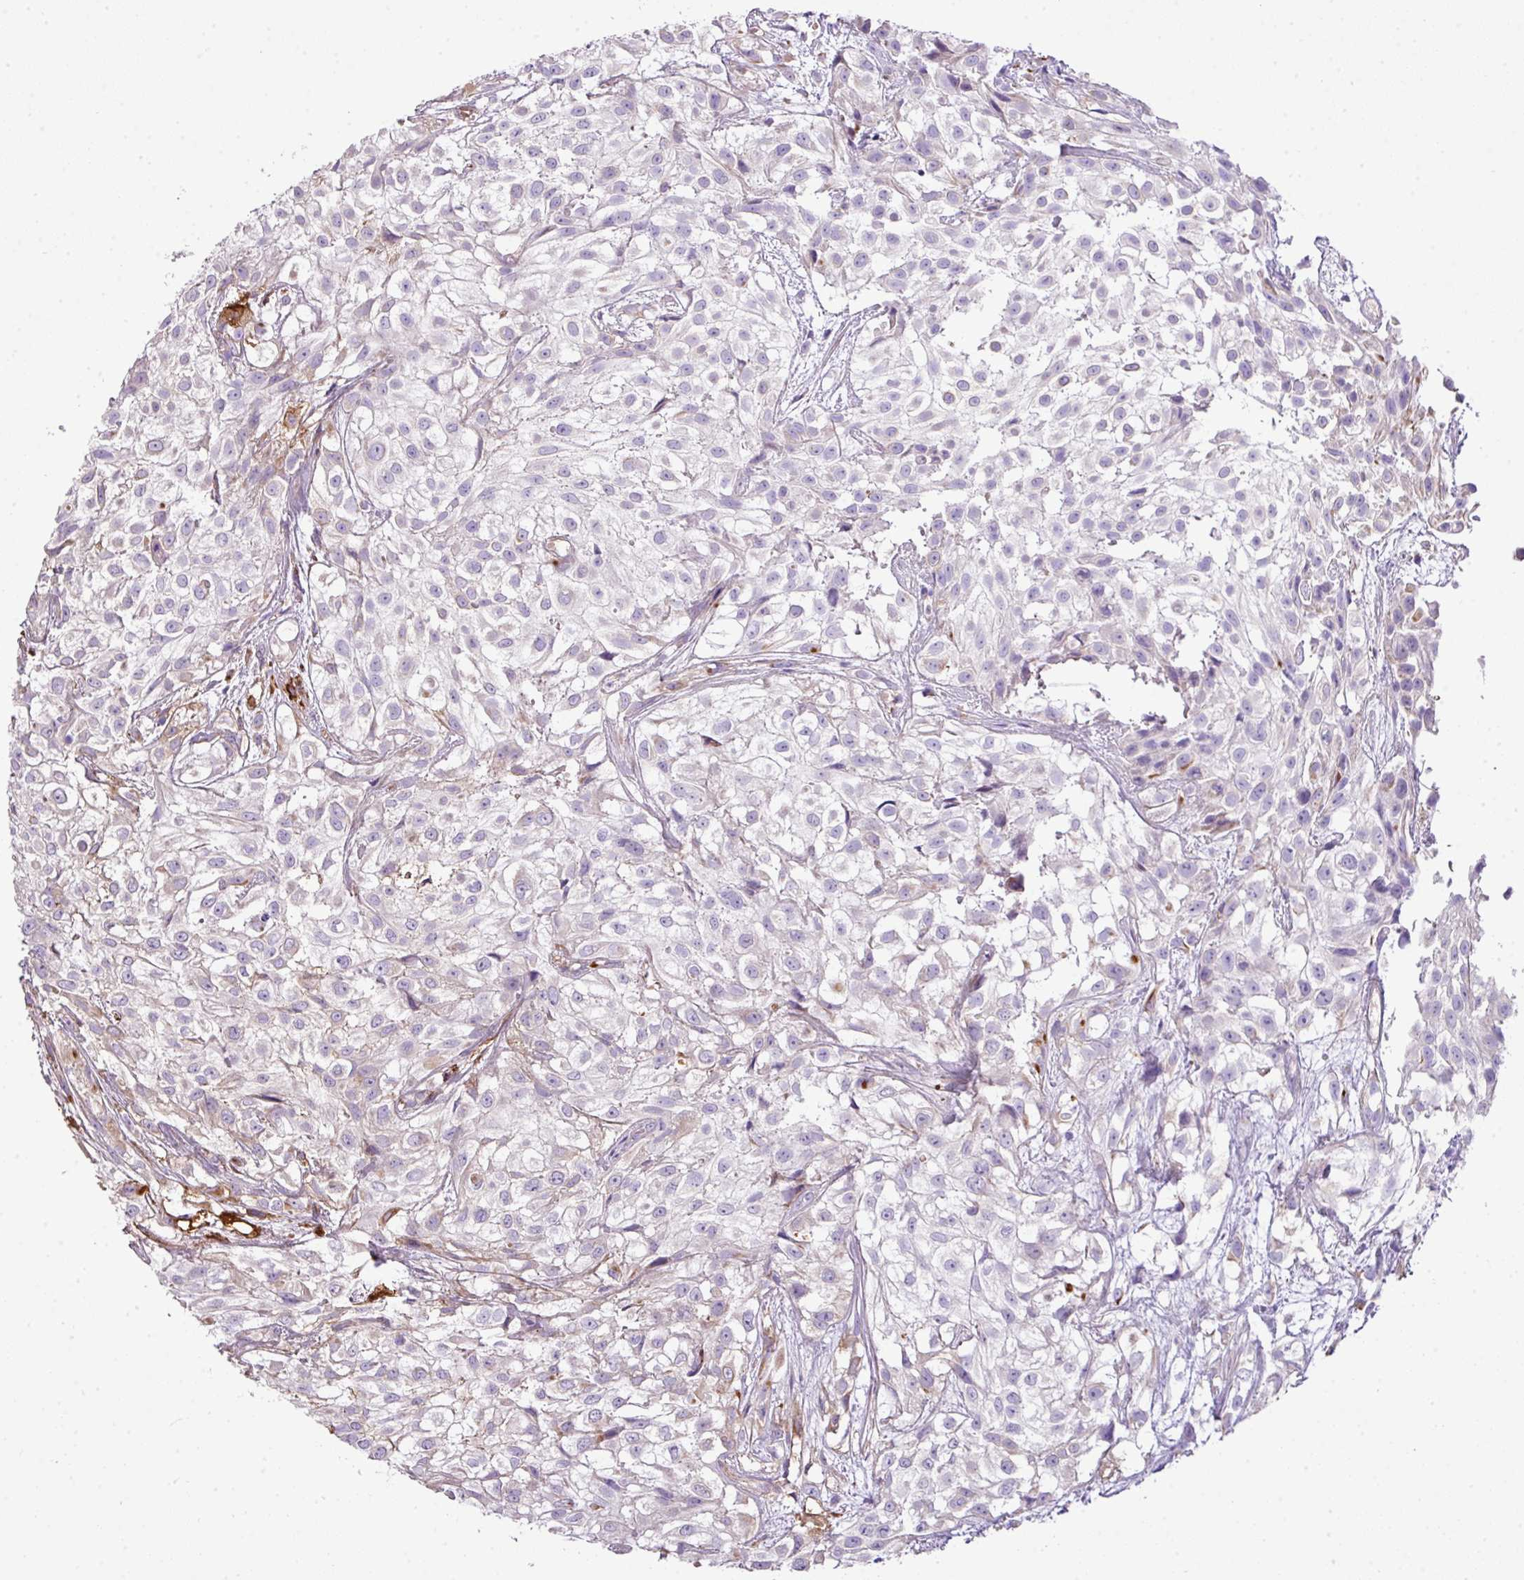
{"staining": {"intensity": "negative", "quantity": "none", "location": "none"}, "tissue": "urothelial cancer", "cell_type": "Tumor cells", "image_type": "cancer", "snomed": [{"axis": "morphology", "description": "Urothelial carcinoma, High grade"}, {"axis": "topography", "description": "Urinary bladder"}], "caption": "This is an immunohistochemistry (IHC) micrograph of urothelial cancer. There is no expression in tumor cells.", "gene": "CTXN2", "patient": {"sex": "male", "age": 56}}